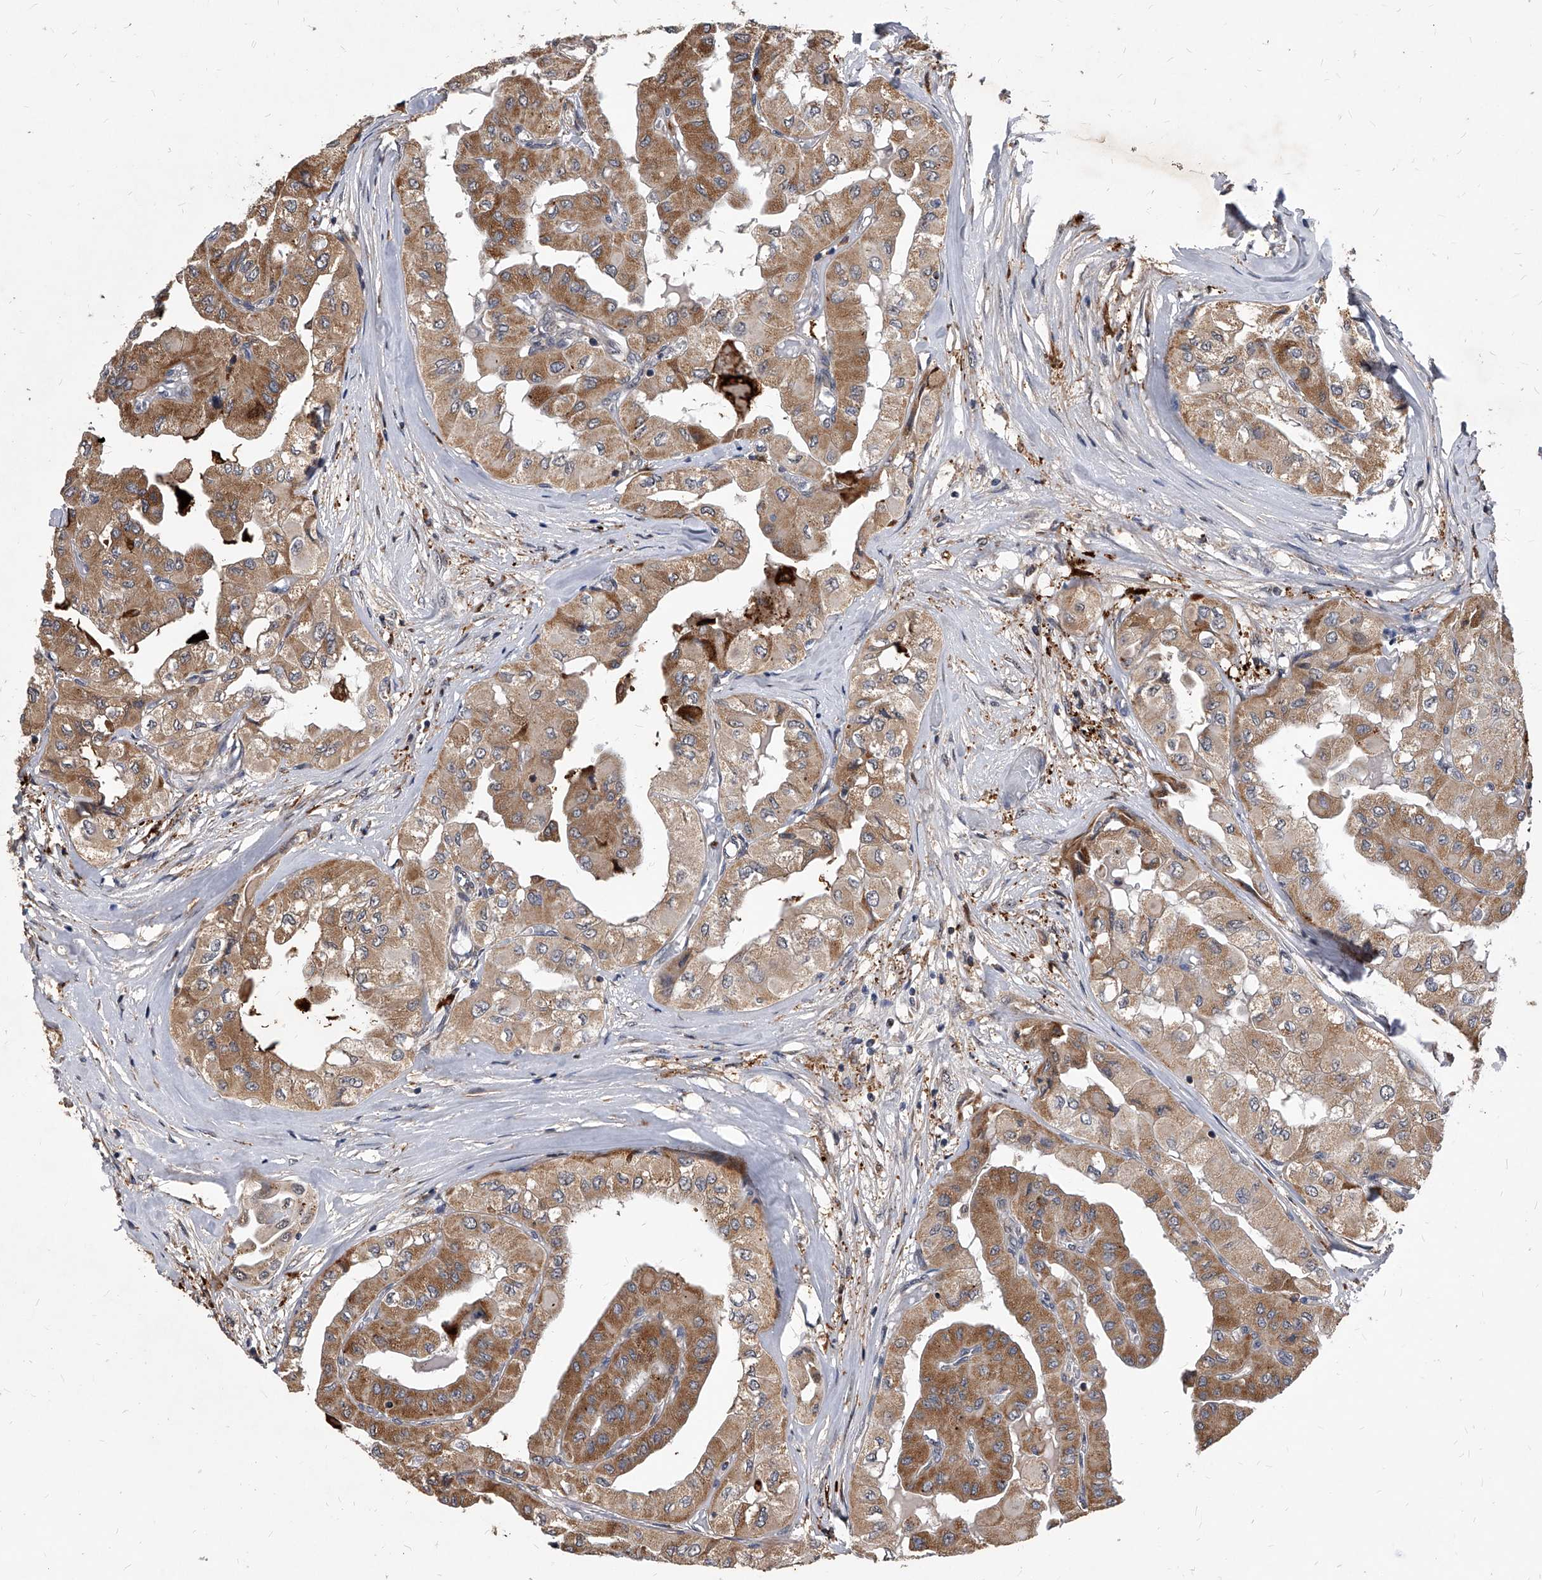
{"staining": {"intensity": "moderate", "quantity": ">75%", "location": "cytoplasmic/membranous"}, "tissue": "thyroid cancer", "cell_type": "Tumor cells", "image_type": "cancer", "snomed": [{"axis": "morphology", "description": "Papillary adenocarcinoma, NOS"}, {"axis": "topography", "description": "Thyroid gland"}], "caption": "Brown immunohistochemical staining in papillary adenocarcinoma (thyroid) shows moderate cytoplasmic/membranous staining in approximately >75% of tumor cells.", "gene": "SOBP", "patient": {"sex": "female", "age": 59}}